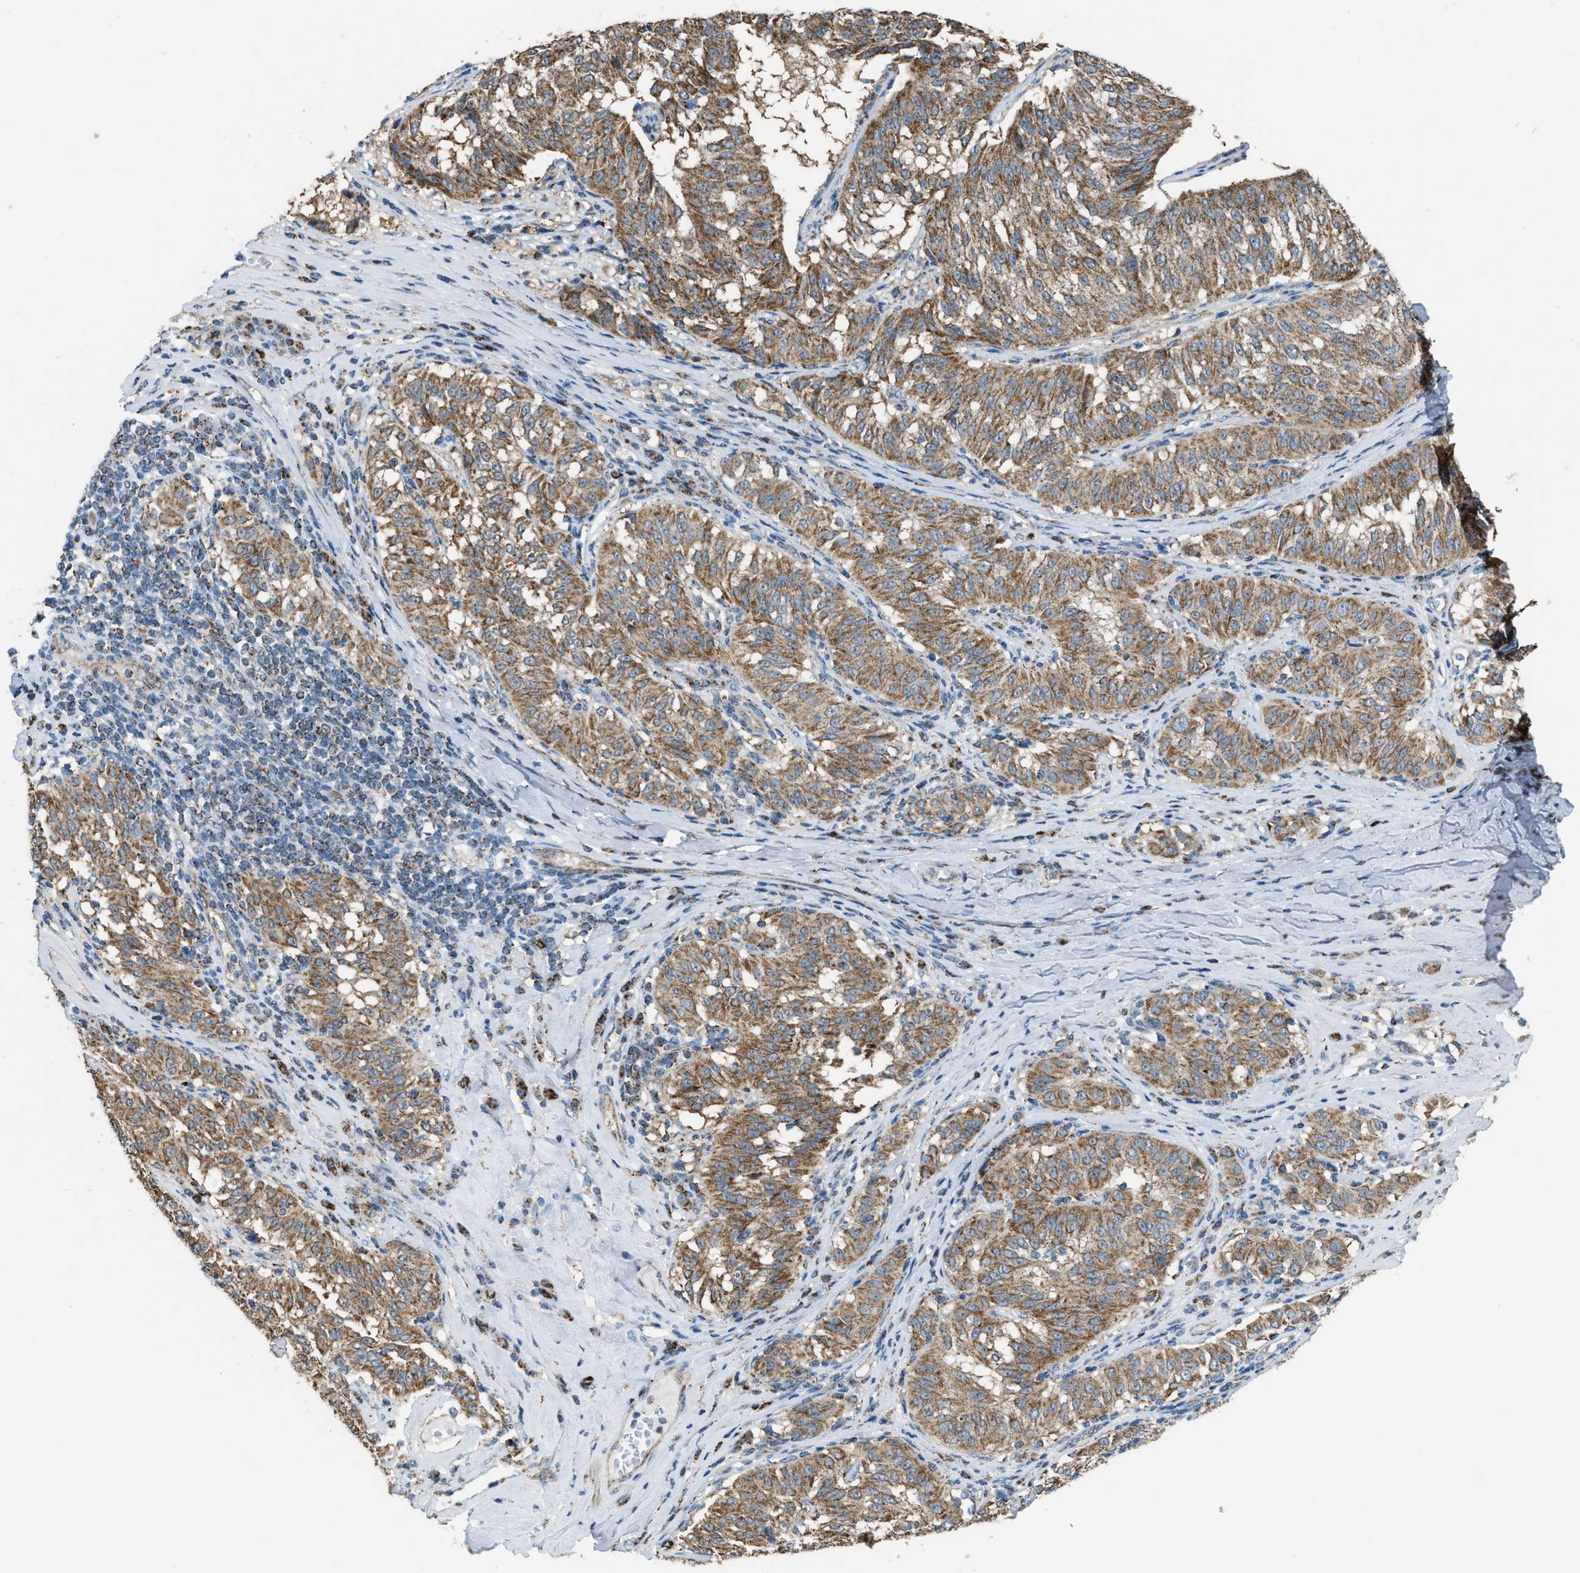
{"staining": {"intensity": "moderate", "quantity": ">75%", "location": "cytoplasmic/membranous"}, "tissue": "melanoma", "cell_type": "Tumor cells", "image_type": "cancer", "snomed": [{"axis": "morphology", "description": "Malignant melanoma, NOS"}, {"axis": "topography", "description": "Skin"}], "caption": "This histopathology image exhibits malignant melanoma stained with immunohistochemistry to label a protein in brown. The cytoplasmic/membranous of tumor cells show moderate positivity for the protein. Nuclei are counter-stained blue.", "gene": "ETFB", "patient": {"sex": "female", "age": 72}}